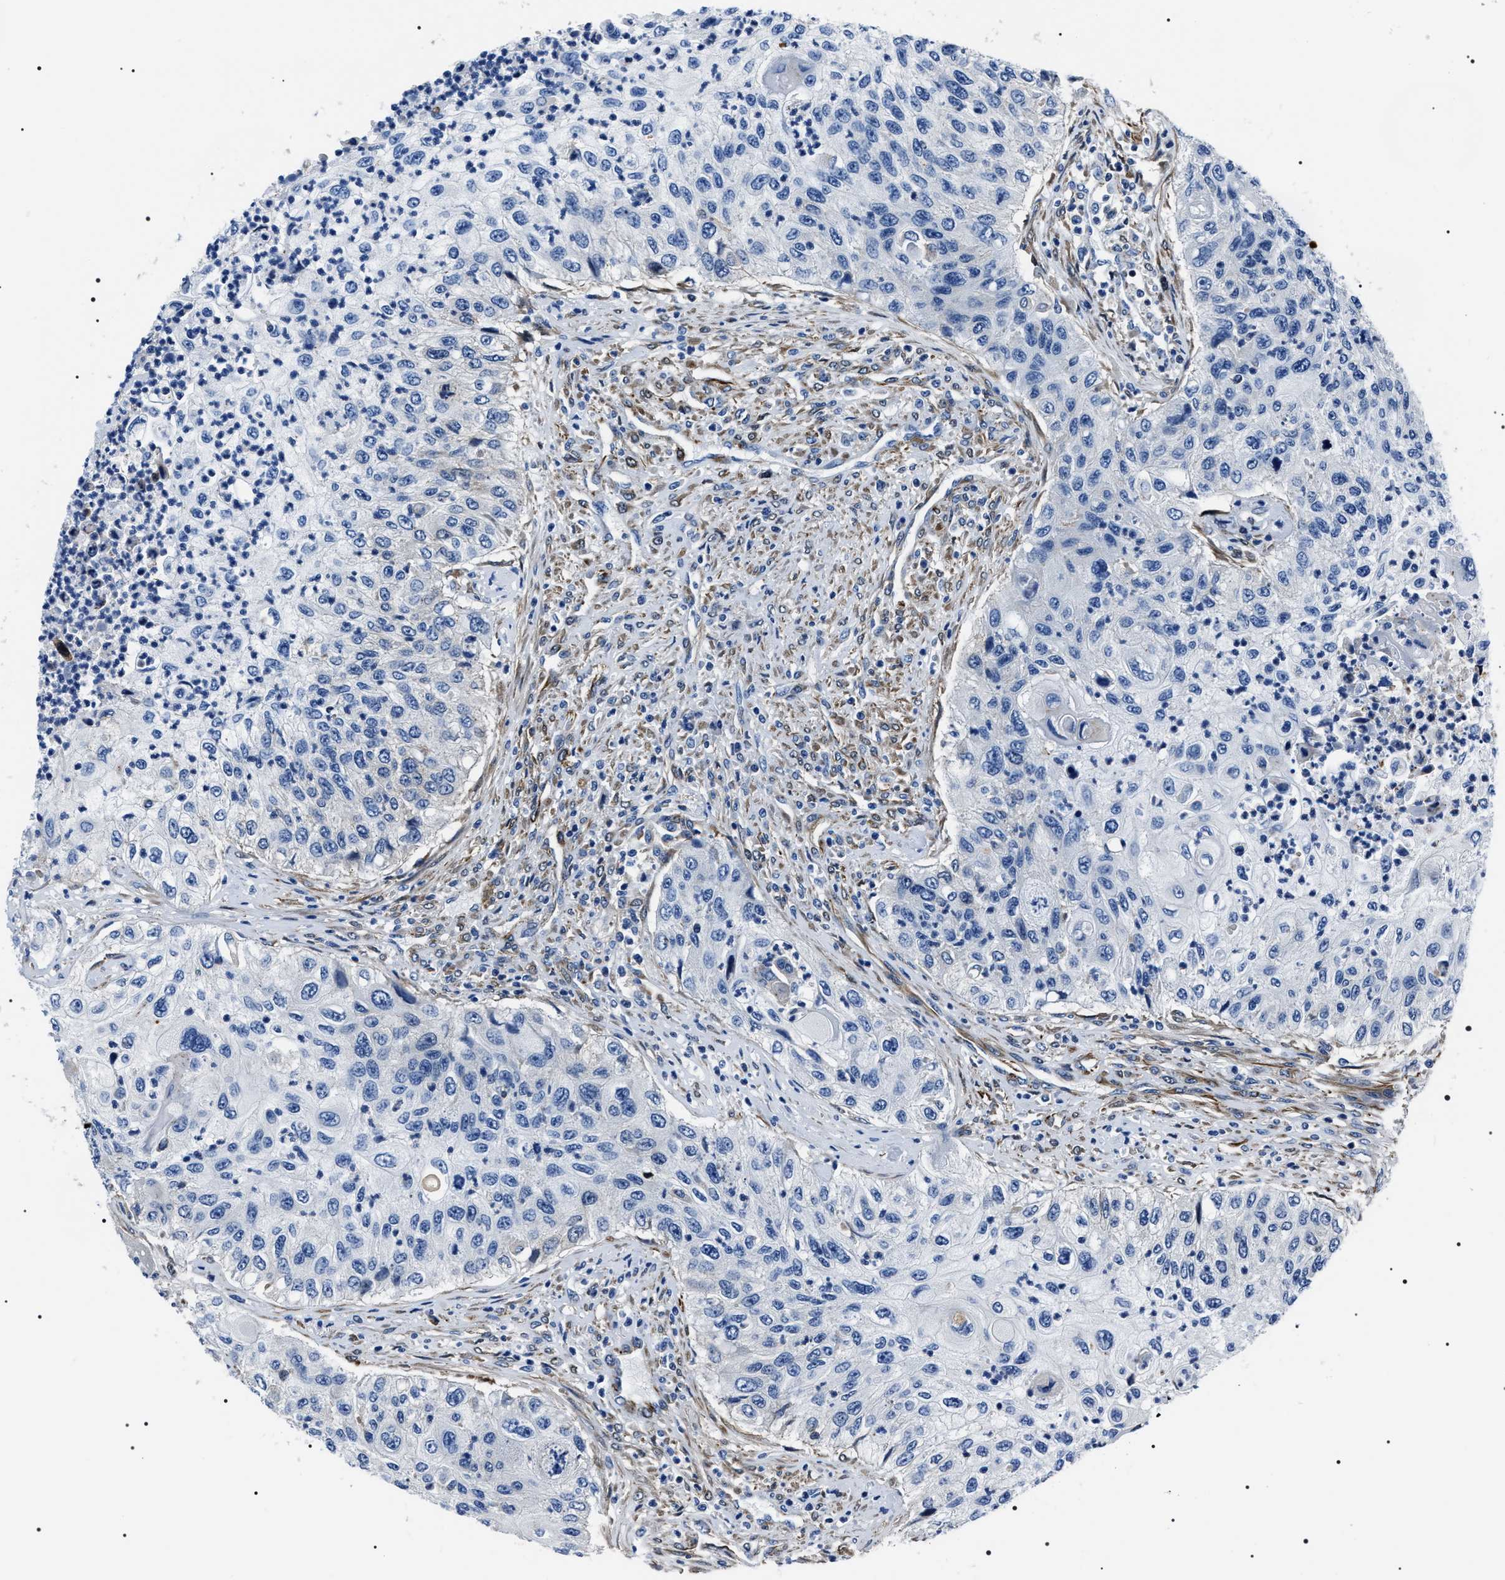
{"staining": {"intensity": "negative", "quantity": "none", "location": "none"}, "tissue": "urothelial cancer", "cell_type": "Tumor cells", "image_type": "cancer", "snomed": [{"axis": "morphology", "description": "Urothelial carcinoma, High grade"}, {"axis": "topography", "description": "Urinary bladder"}], "caption": "There is no significant staining in tumor cells of urothelial carcinoma (high-grade).", "gene": "BAG2", "patient": {"sex": "female", "age": 60}}